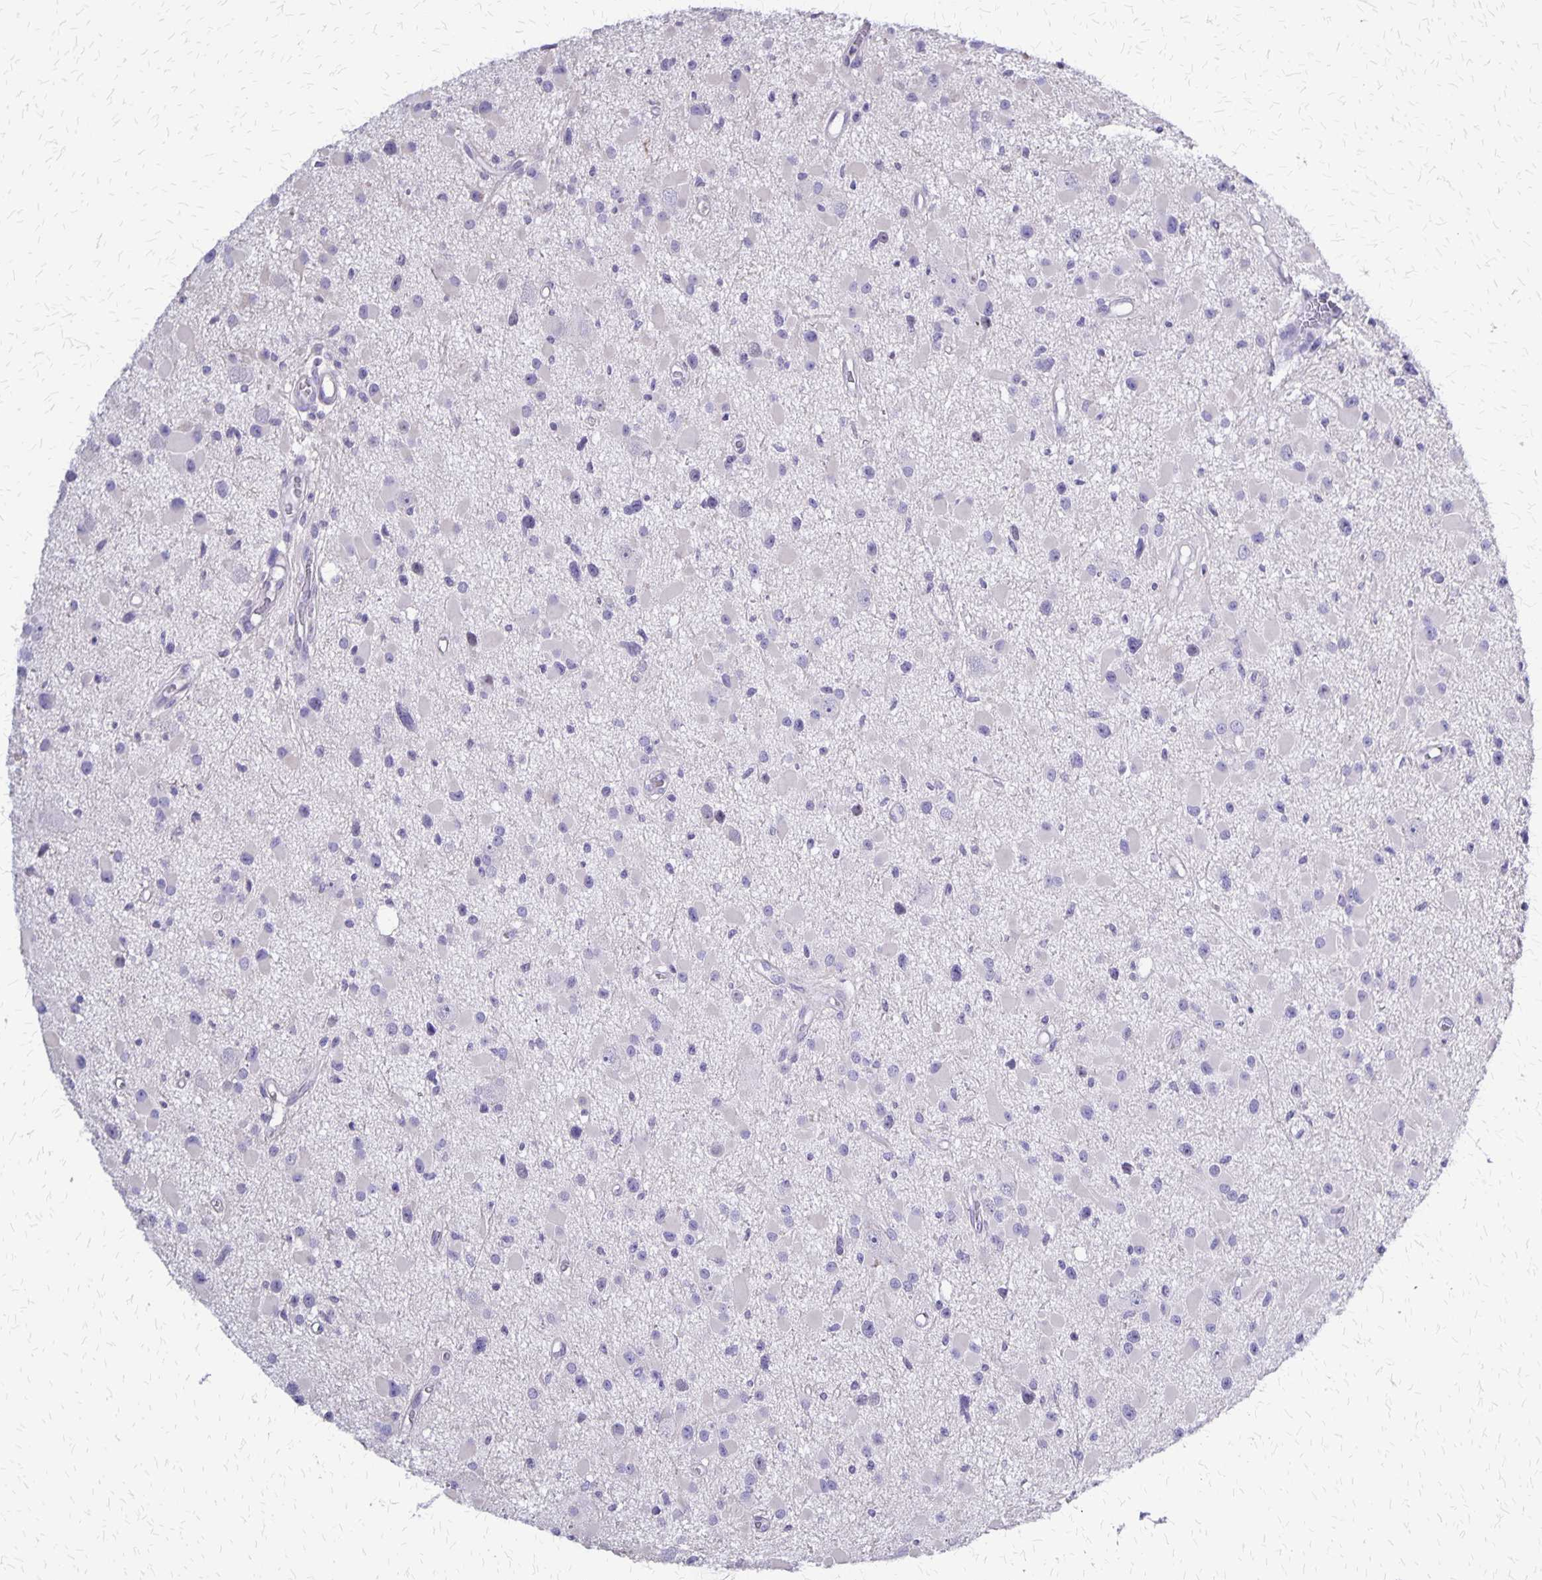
{"staining": {"intensity": "negative", "quantity": "none", "location": "none"}, "tissue": "glioma", "cell_type": "Tumor cells", "image_type": "cancer", "snomed": [{"axis": "morphology", "description": "Glioma, malignant, High grade"}, {"axis": "topography", "description": "Brain"}], "caption": "A high-resolution image shows immunohistochemistry (IHC) staining of glioma, which demonstrates no significant expression in tumor cells.", "gene": "SI", "patient": {"sex": "male", "age": 54}}